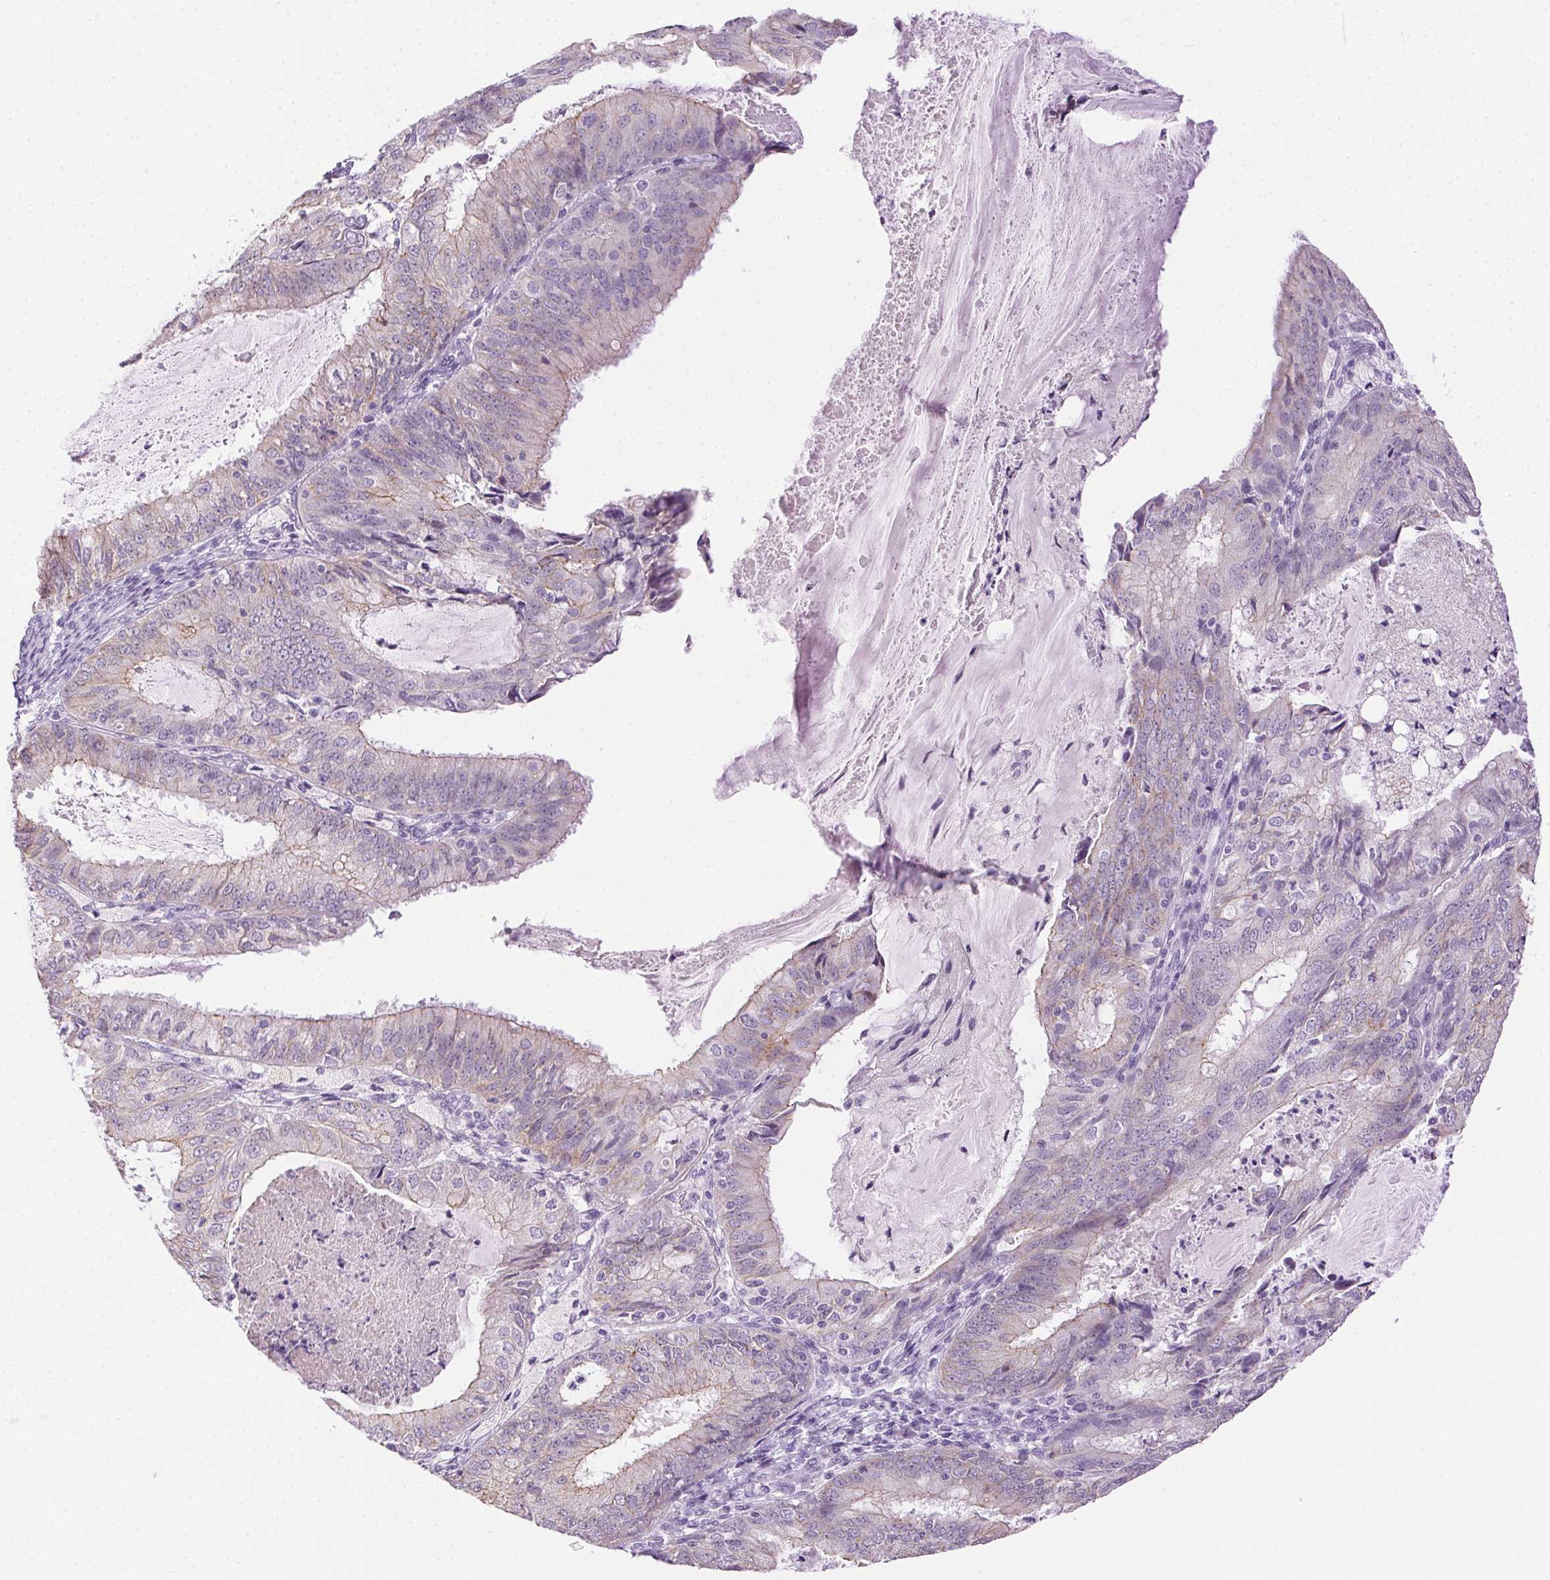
{"staining": {"intensity": "weak", "quantity": "<25%", "location": "cytoplasmic/membranous"}, "tissue": "endometrial cancer", "cell_type": "Tumor cells", "image_type": "cancer", "snomed": [{"axis": "morphology", "description": "Adenocarcinoma, NOS"}, {"axis": "topography", "description": "Endometrium"}], "caption": "Immunohistochemistry of adenocarcinoma (endometrial) demonstrates no staining in tumor cells.", "gene": "CLDN10", "patient": {"sex": "female", "age": 57}}